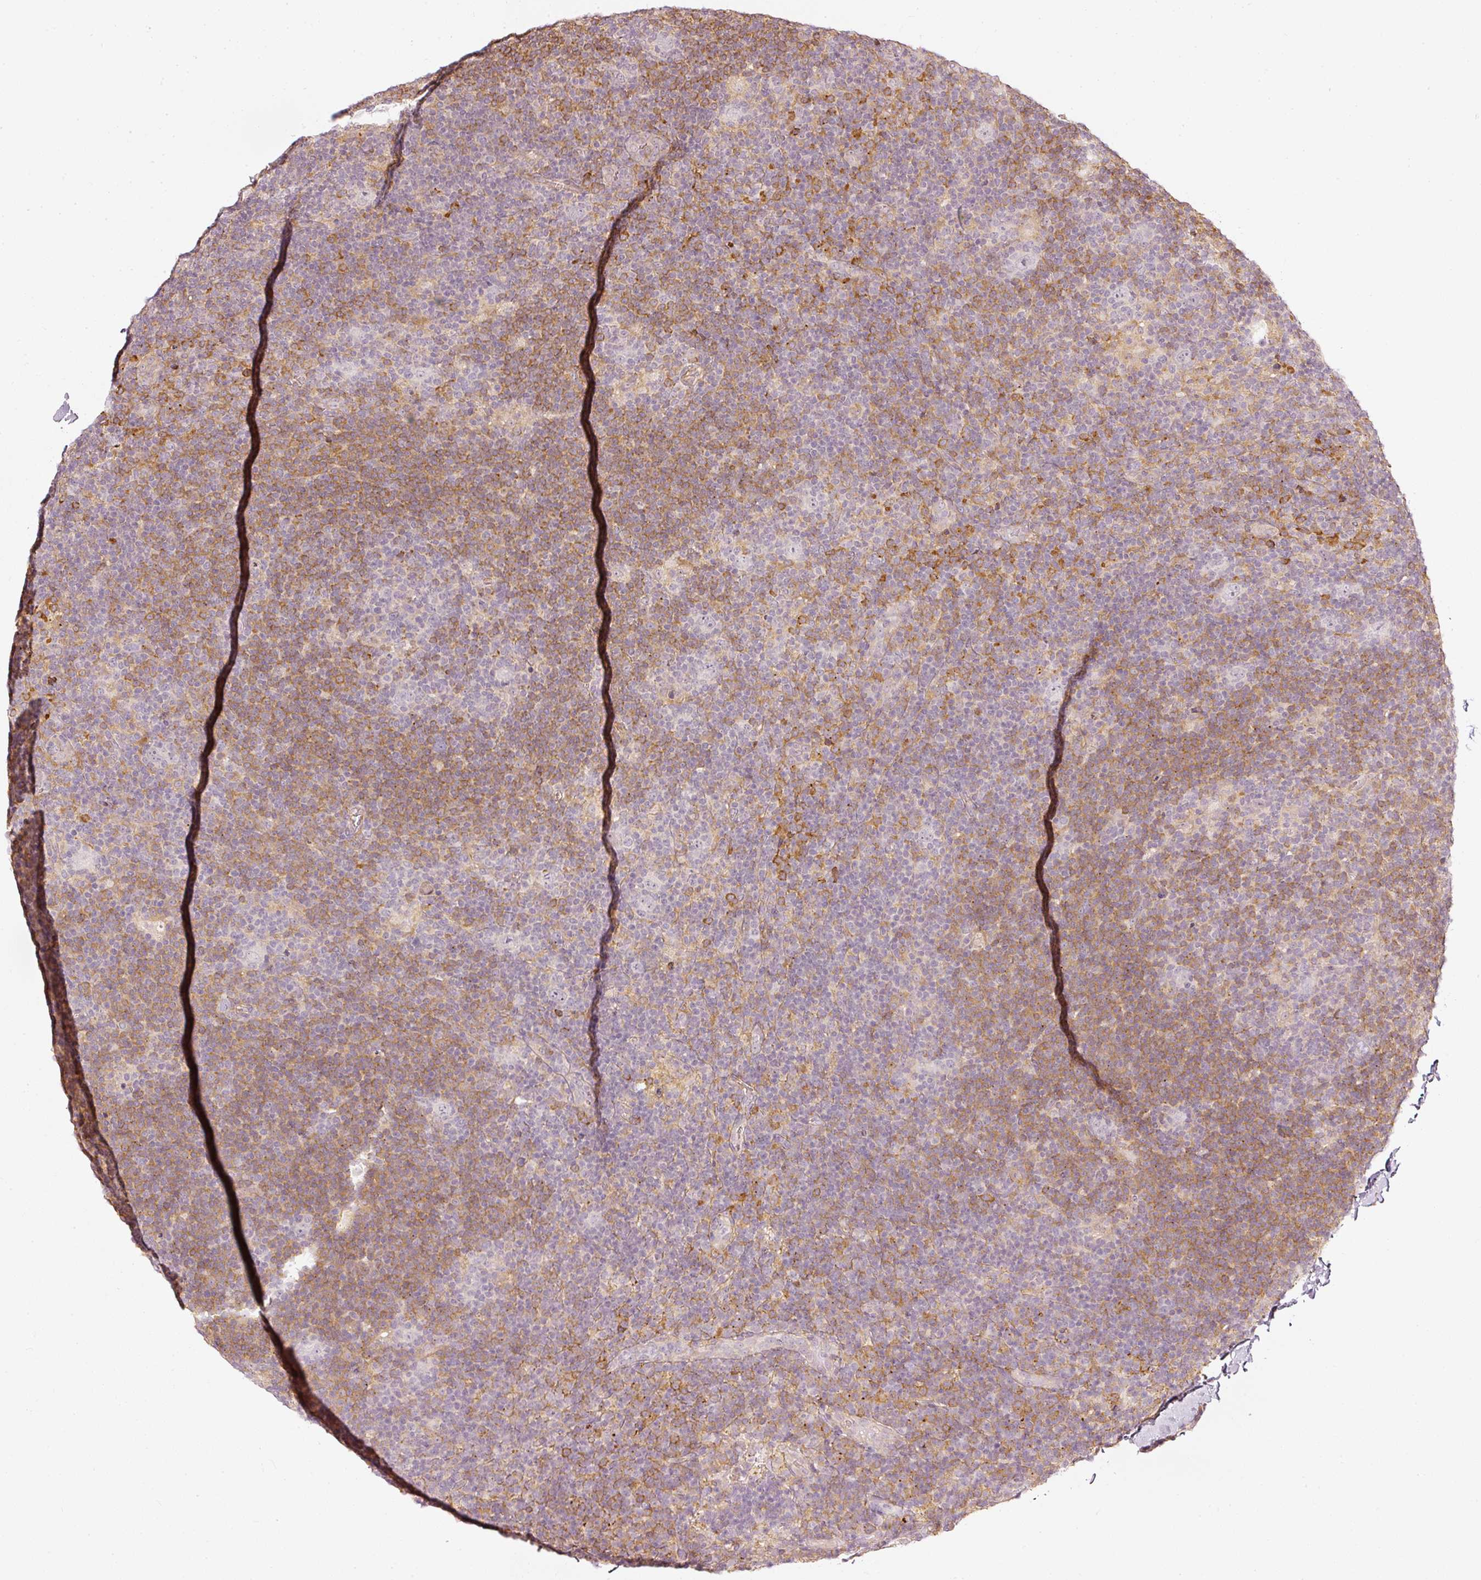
{"staining": {"intensity": "negative", "quantity": "none", "location": "none"}, "tissue": "lymphoma", "cell_type": "Tumor cells", "image_type": "cancer", "snomed": [{"axis": "morphology", "description": "Hodgkin's disease, NOS"}, {"axis": "topography", "description": "Lymph node"}], "caption": "Immunohistochemistry of lymphoma exhibits no staining in tumor cells.", "gene": "DRD2", "patient": {"sex": "female", "age": 57}}